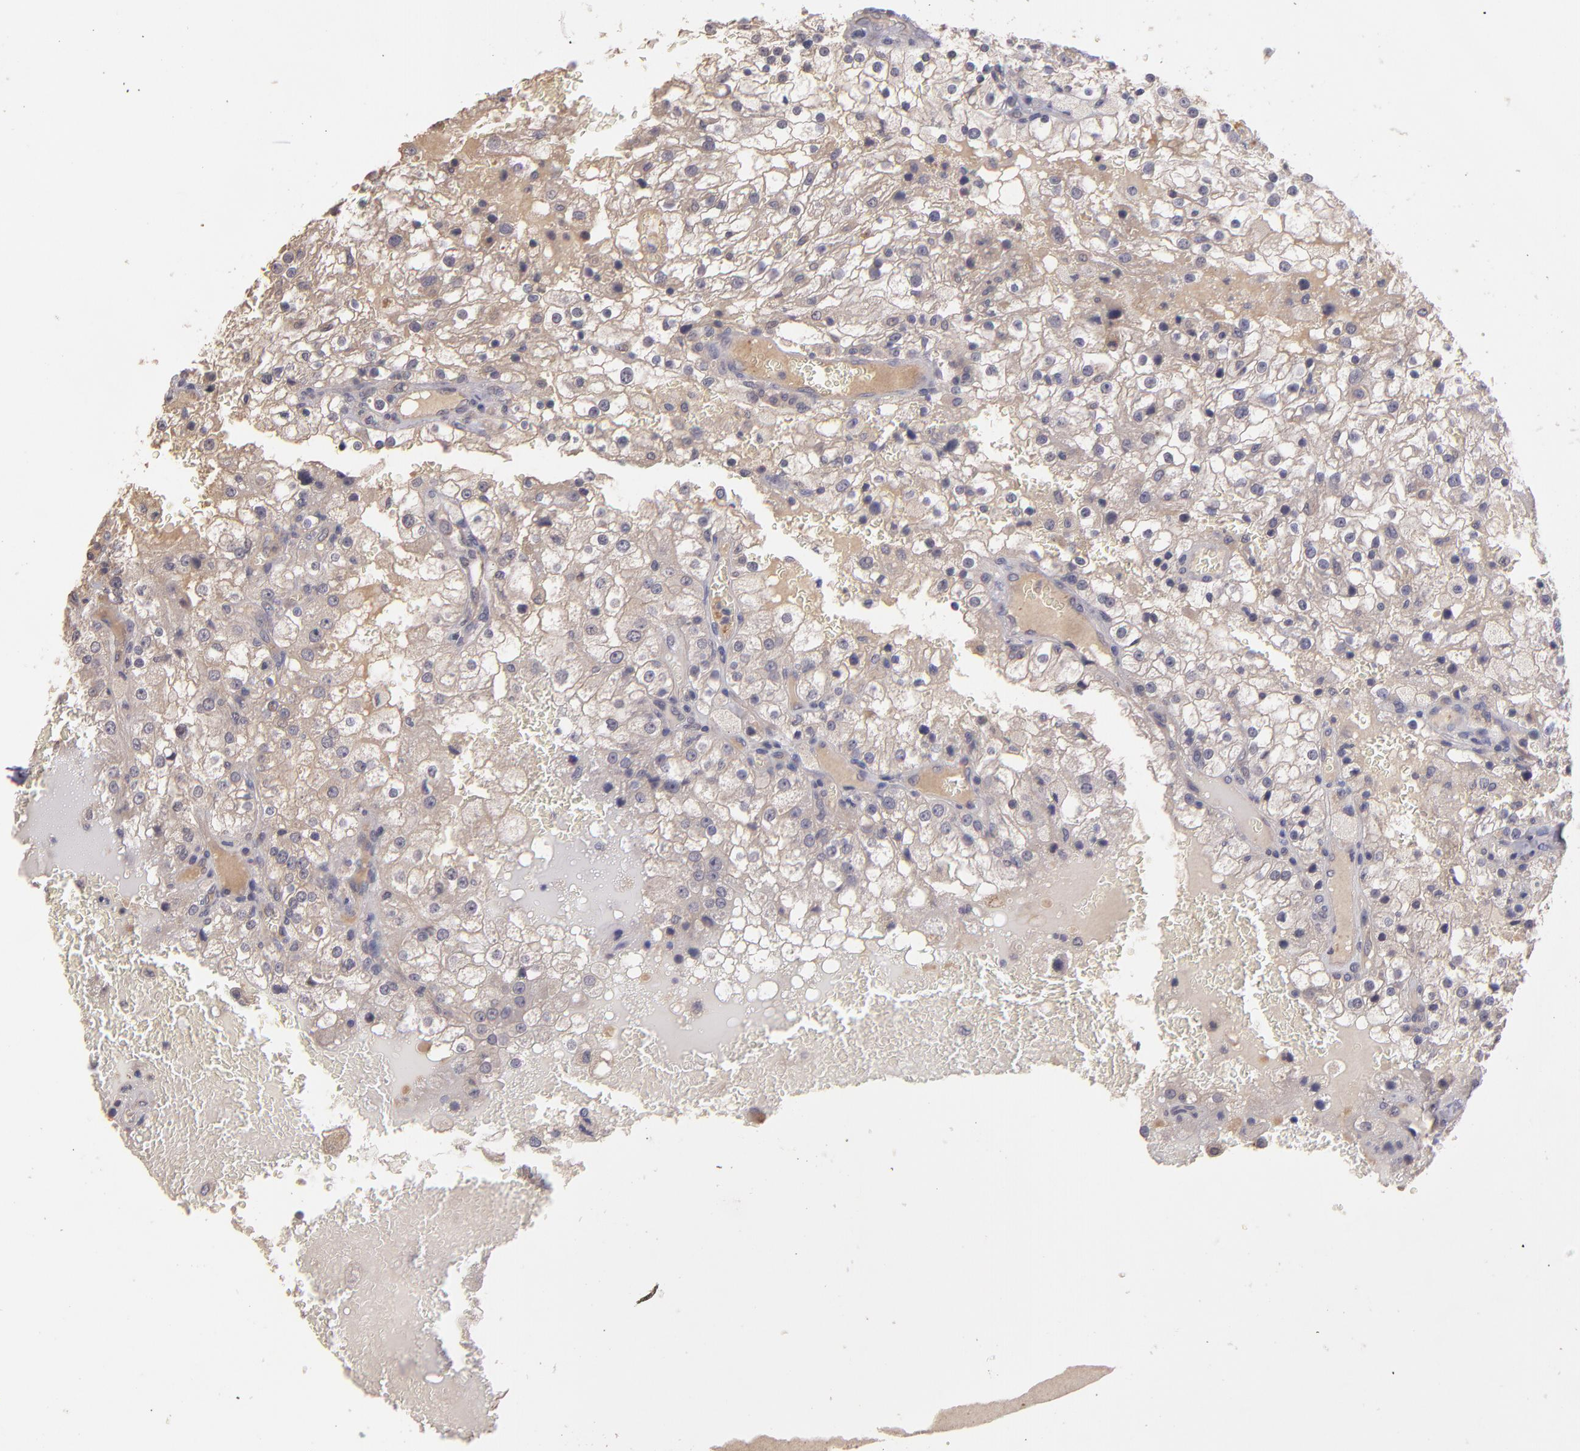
{"staining": {"intensity": "negative", "quantity": "none", "location": "none"}, "tissue": "renal cancer", "cell_type": "Tumor cells", "image_type": "cancer", "snomed": [{"axis": "morphology", "description": "Adenocarcinoma, NOS"}, {"axis": "topography", "description": "Kidney"}], "caption": "An IHC micrograph of renal cancer is shown. There is no staining in tumor cells of renal cancer.", "gene": "GNAZ", "patient": {"sex": "female", "age": 74}}